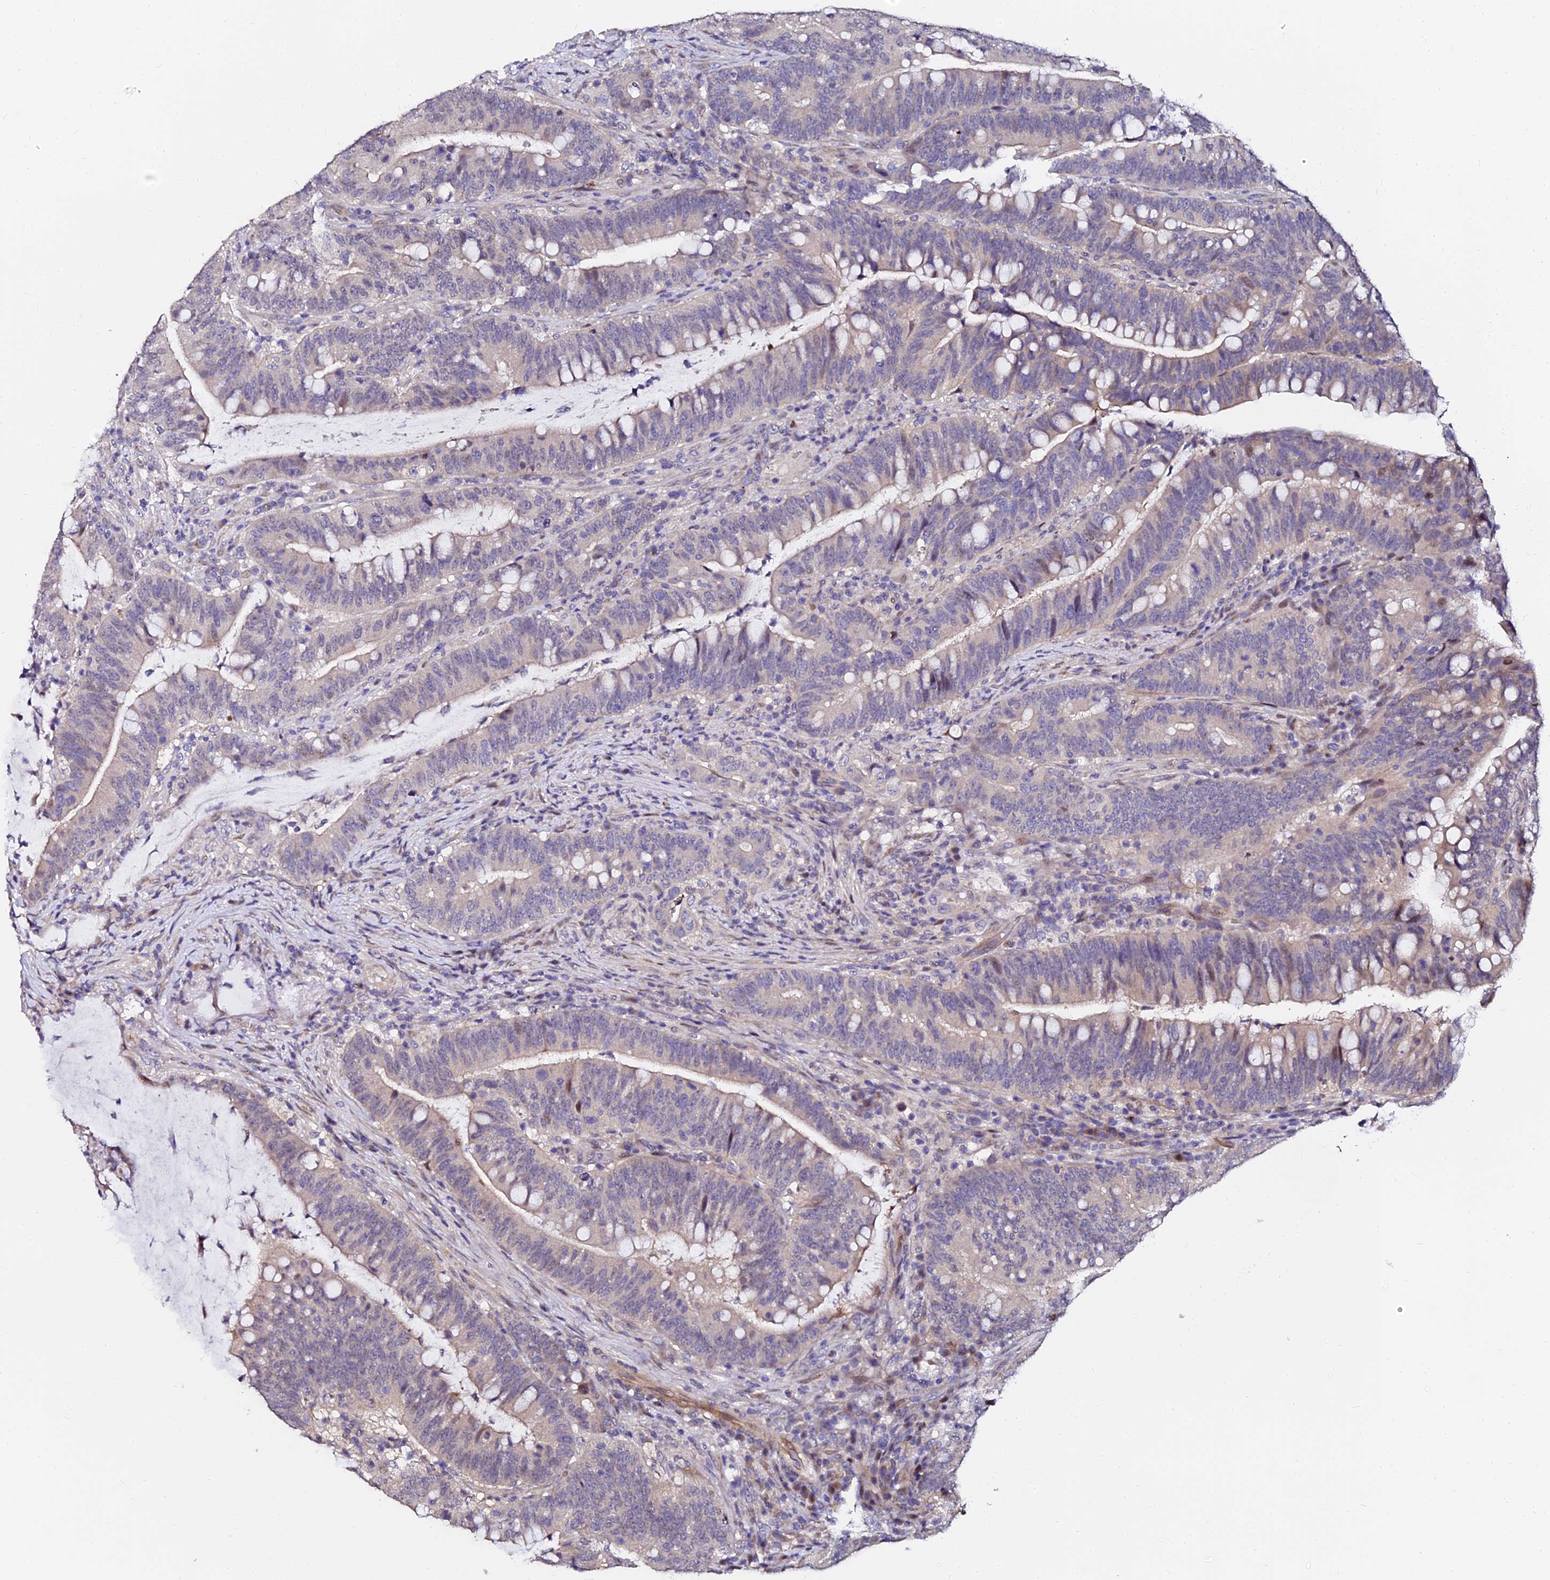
{"staining": {"intensity": "negative", "quantity": "none", "location": "none"}, "tissue": "colorectal cancer", "cell_type": "Tumor cells", "image_type": "cancer", "snomed": [{"axis": "morphology", "description": "Adenocarcinoma, NOS"}, {"axis": "topography", "description": "Colon"}], "caption": "Tumor cells show no significant protein expression in colorectal cancer (adenocarcinoma).", "gene": "GPN3", "patient": {"sex": "female", "age": 66}}